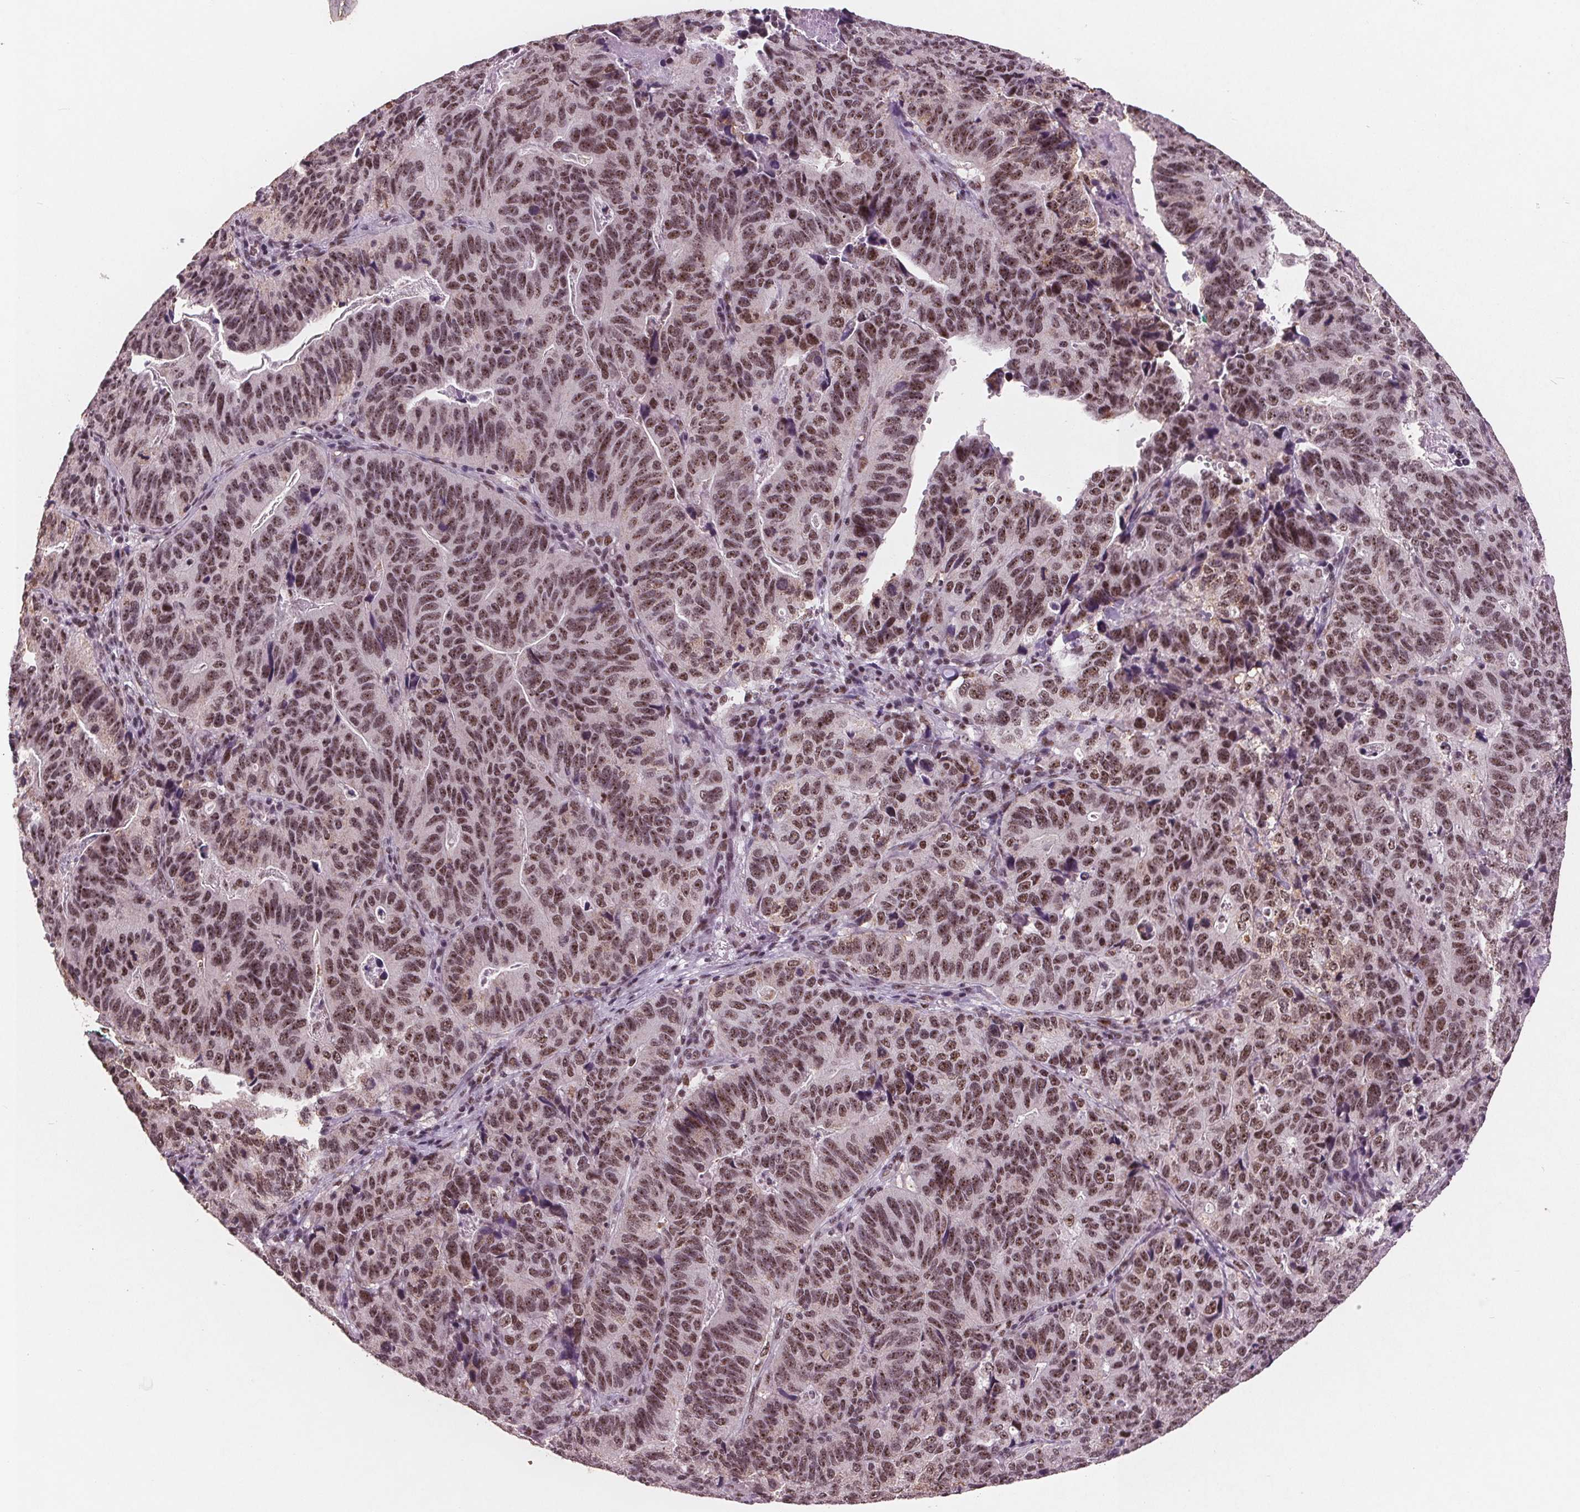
{"staining": {"intensity": "moderate", "quantity": "25%-75%", "location": "nuclear"}, "tissue": "stomach cancer", "cell_type": "Tumor cells", "image_type": "cancer", "snomed": [{"axis": "morphology", "description": "Adenocarcinoma, NOS"}, {"axis": "topography", "description": "Stomach, upper"}], "caption": "Protein expression analysis of adenocarcinoma (stomach) shows moderate nuclear positivity in about 25%-75% of tumor cells.", "gene": "RPS6KA2", "patient": {"sex": "female", "age": 67}}